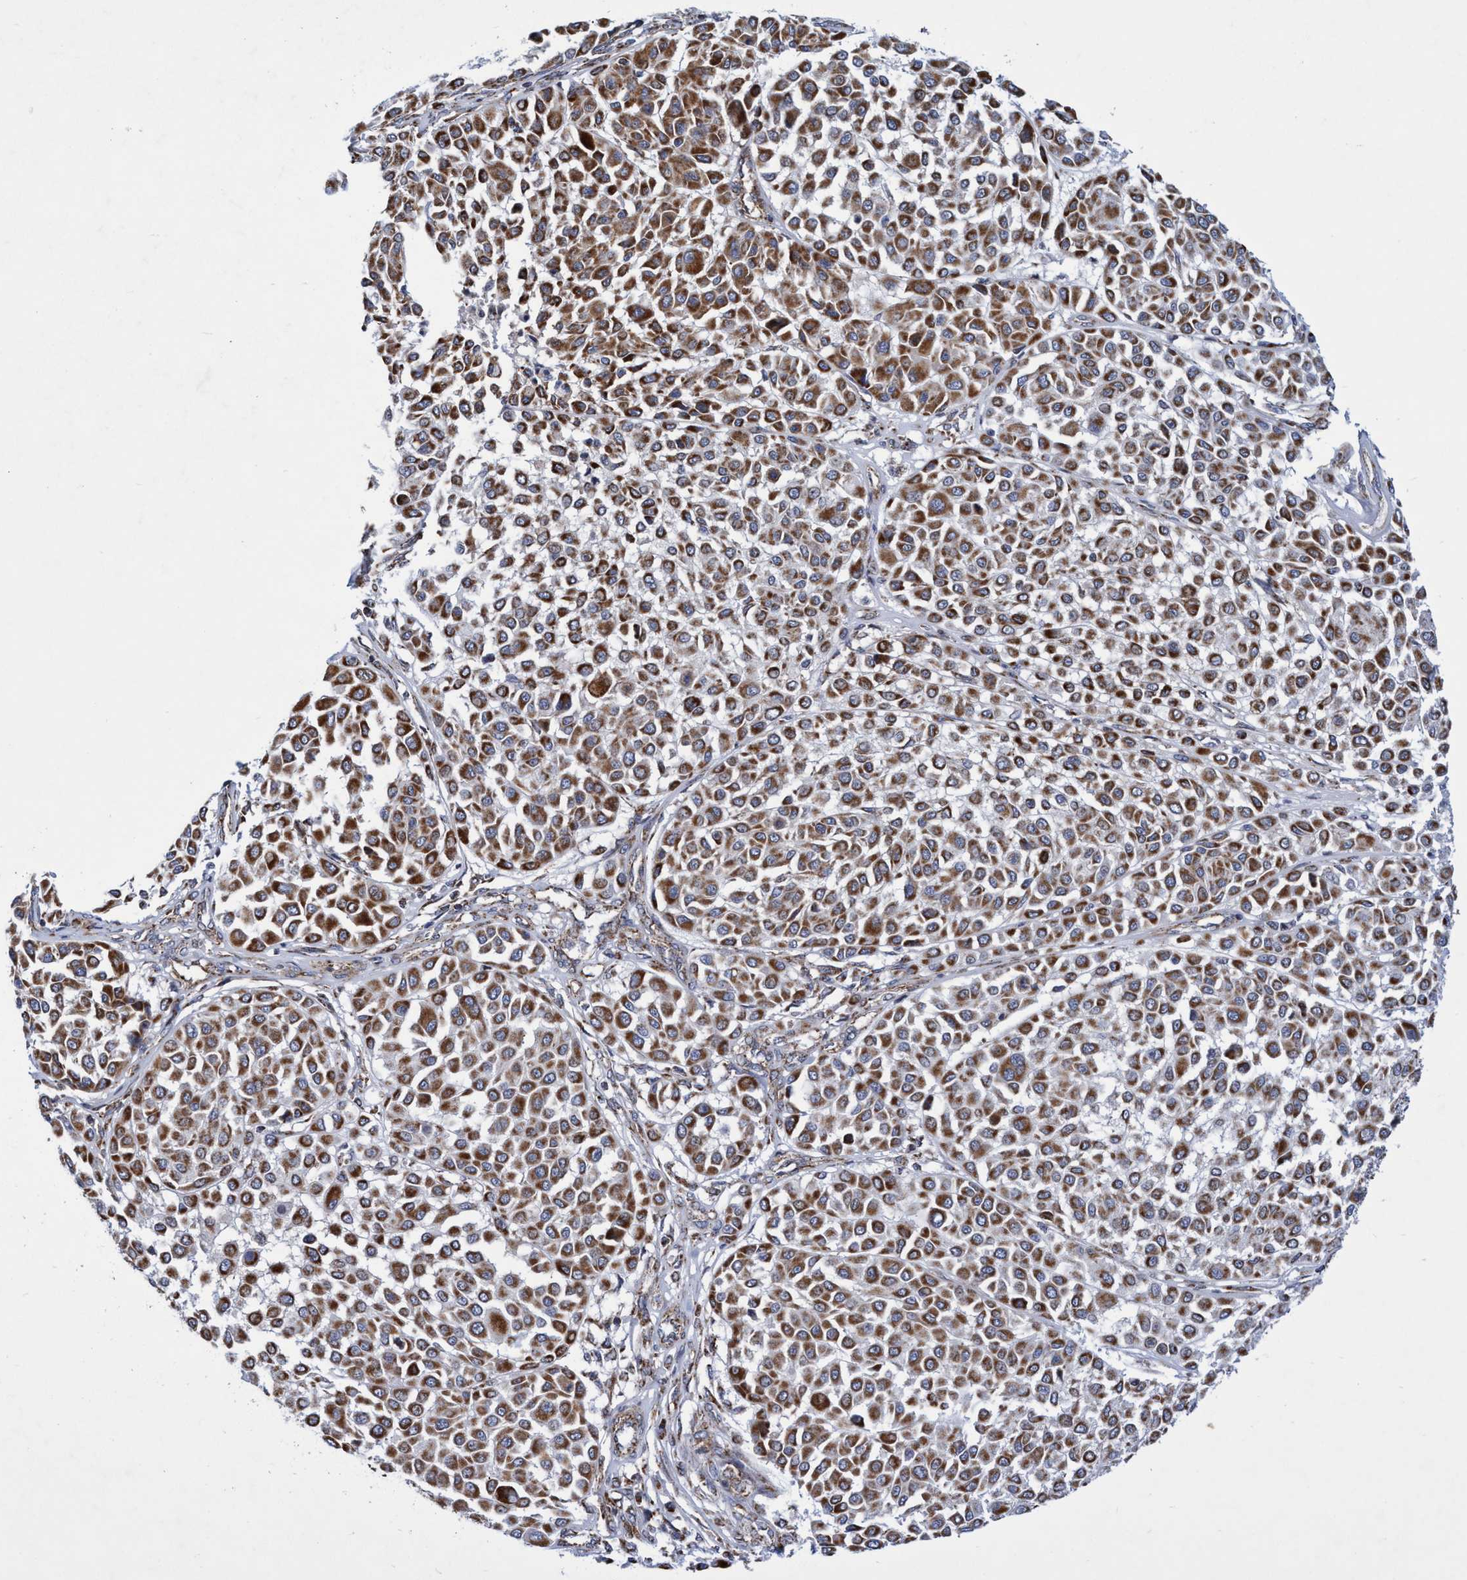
{"staining": {"intensity": "moderate", "quantity": ">75%", "location": "cytoplasmic/membranous"}, "tissue": "melanoma", "cell_type": "Tumor cells", "image_type": "cancer", "snomed": [{"axis": "morphology", "description": "Malignant melanoma, Metastatic site"}, {"axis": "topography", "description": "Soft tissue"}], "caption": "Melanoma tissue shows moderate cytoplasmic/membranous expression in approximately >75% of tumor cells, visualized by immunohistochemistry.", "gene": "POLR1F", "patient": {"sex": "male", "age": 41}}